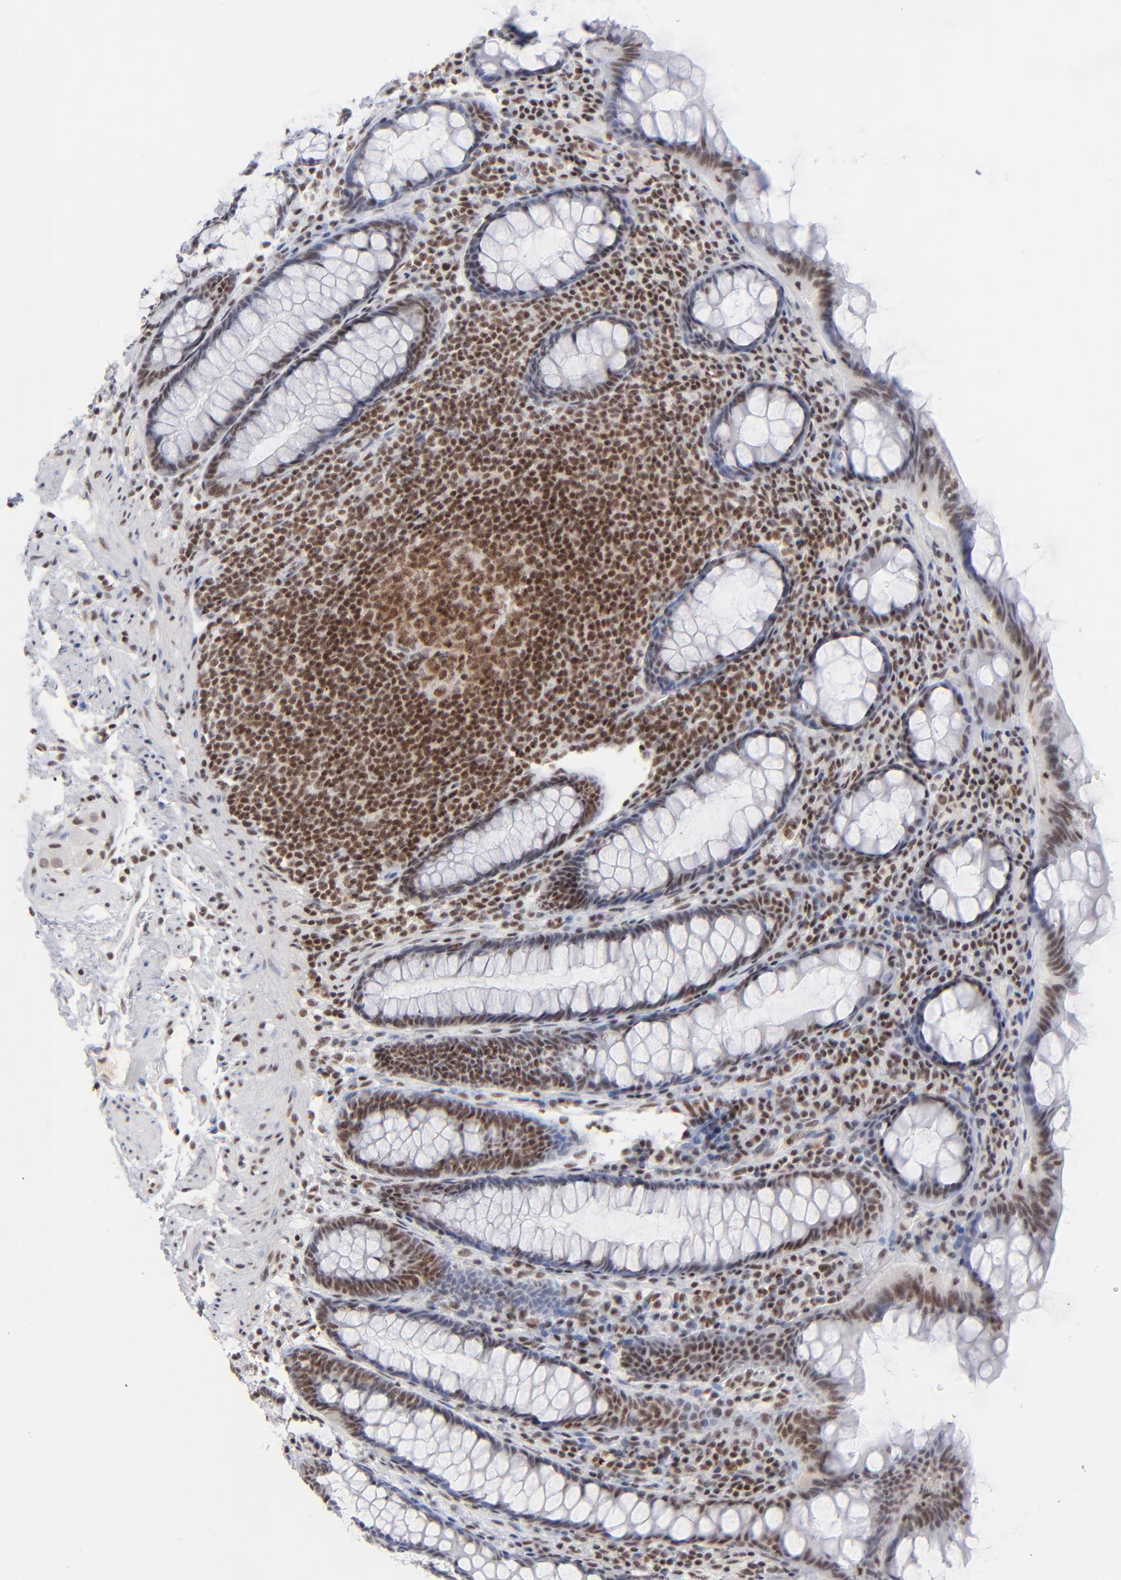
{"staining": {"intensity": "weak", "quantity": "<25%", "location": "nuclear"}, "tissue": "rectum", "cell_type": "Glandular cells", "image_type": "normal", "snomed": [{"axis": "morphology", "description": "Normal tissue, NOS"}, {"axis": "topography", "description": "Rectum"}], "caption": "An IHC micrograph of normal rectum is shown. There is no staining in glandular cells of rectum.", "gene": "ZNF143", "patient": {"sex": "male", "age": 92}}